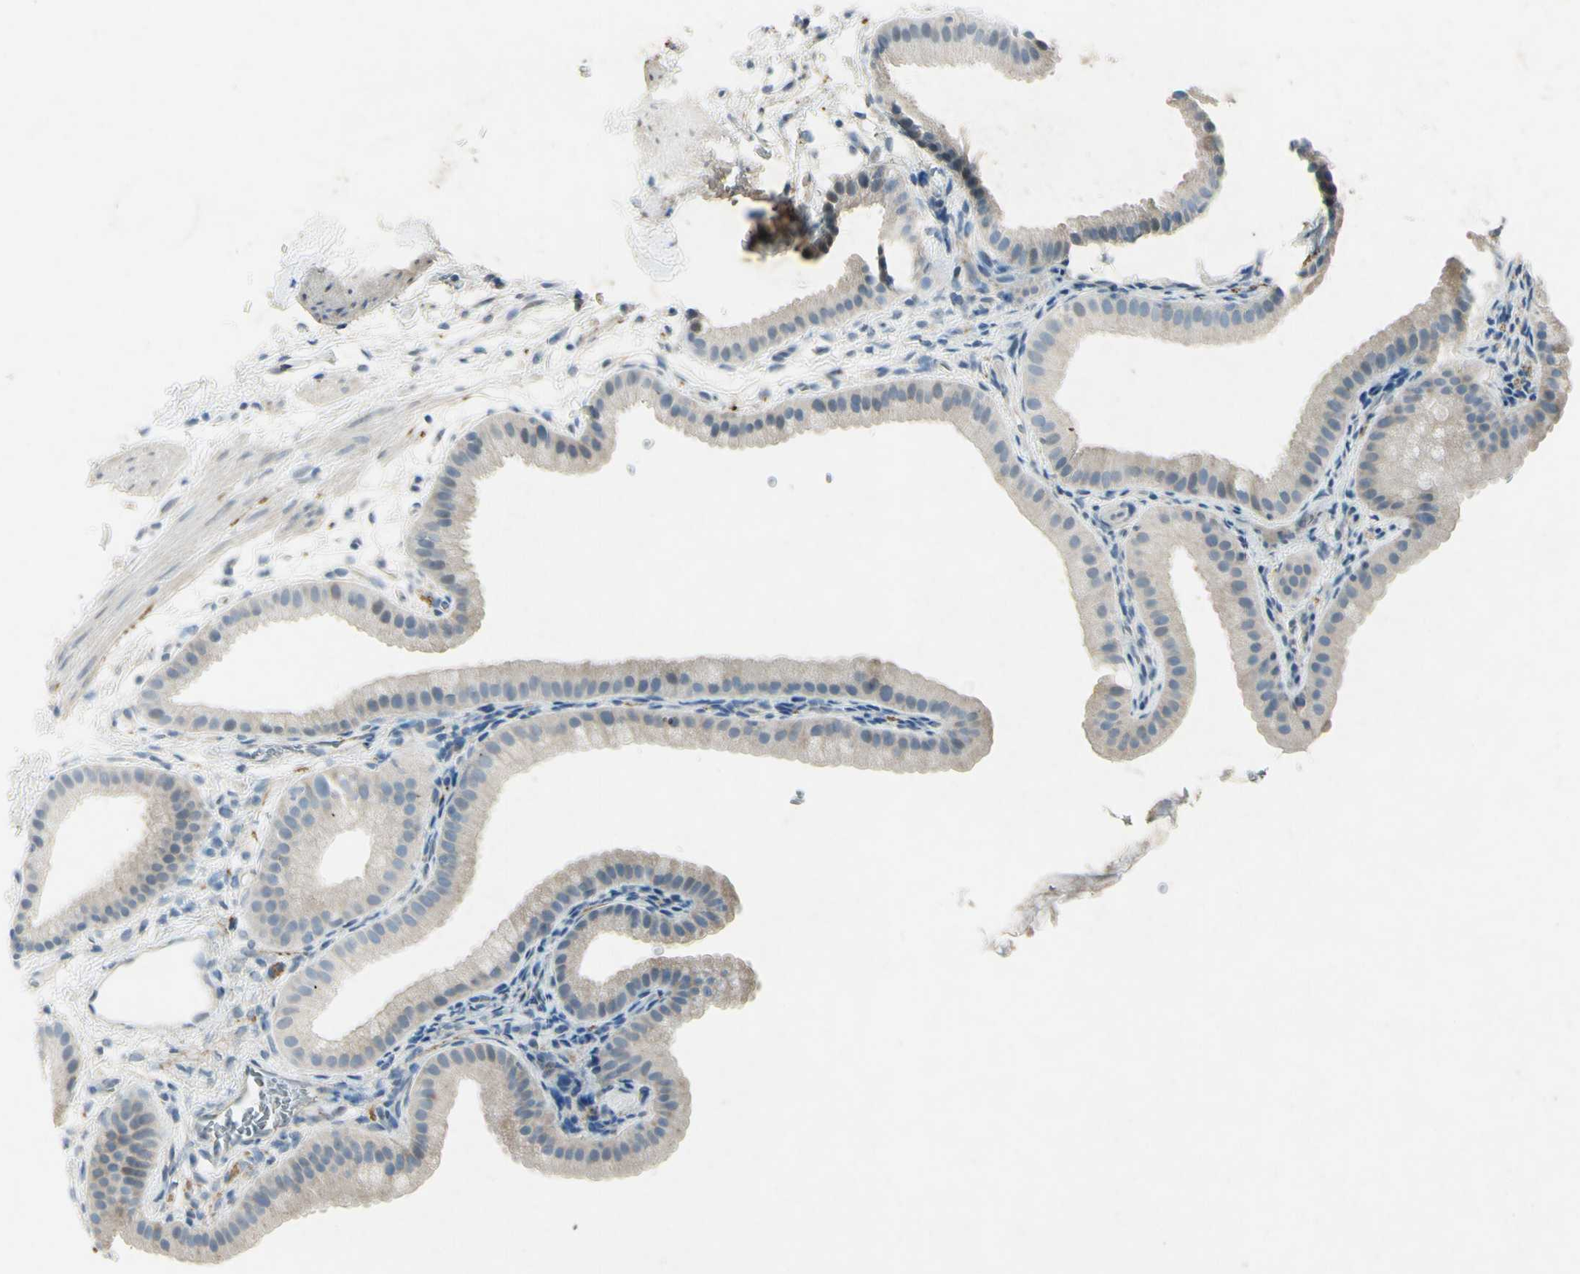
{"staining": {"intensity": "negative", "quantity": "none", "location": "none"}, "tissue": "gallbladder", "cell_type": "Glandular cells", "image_type": "normal", "snomed": [{"axis": "morphology", "description": "Normal tissue, NOS"}, {"axis": "topography", "description": "Gallbladder"}], "caption": "Immunohistochemical staining of unremarkable human gallbladder demonstrates no significant staining in glandular cells. (DAB (3,3'-diaminobenzidine) IHC, high magnification).", "gene": "SNAP91", "patient": {"sex": "female", "age": 64}}